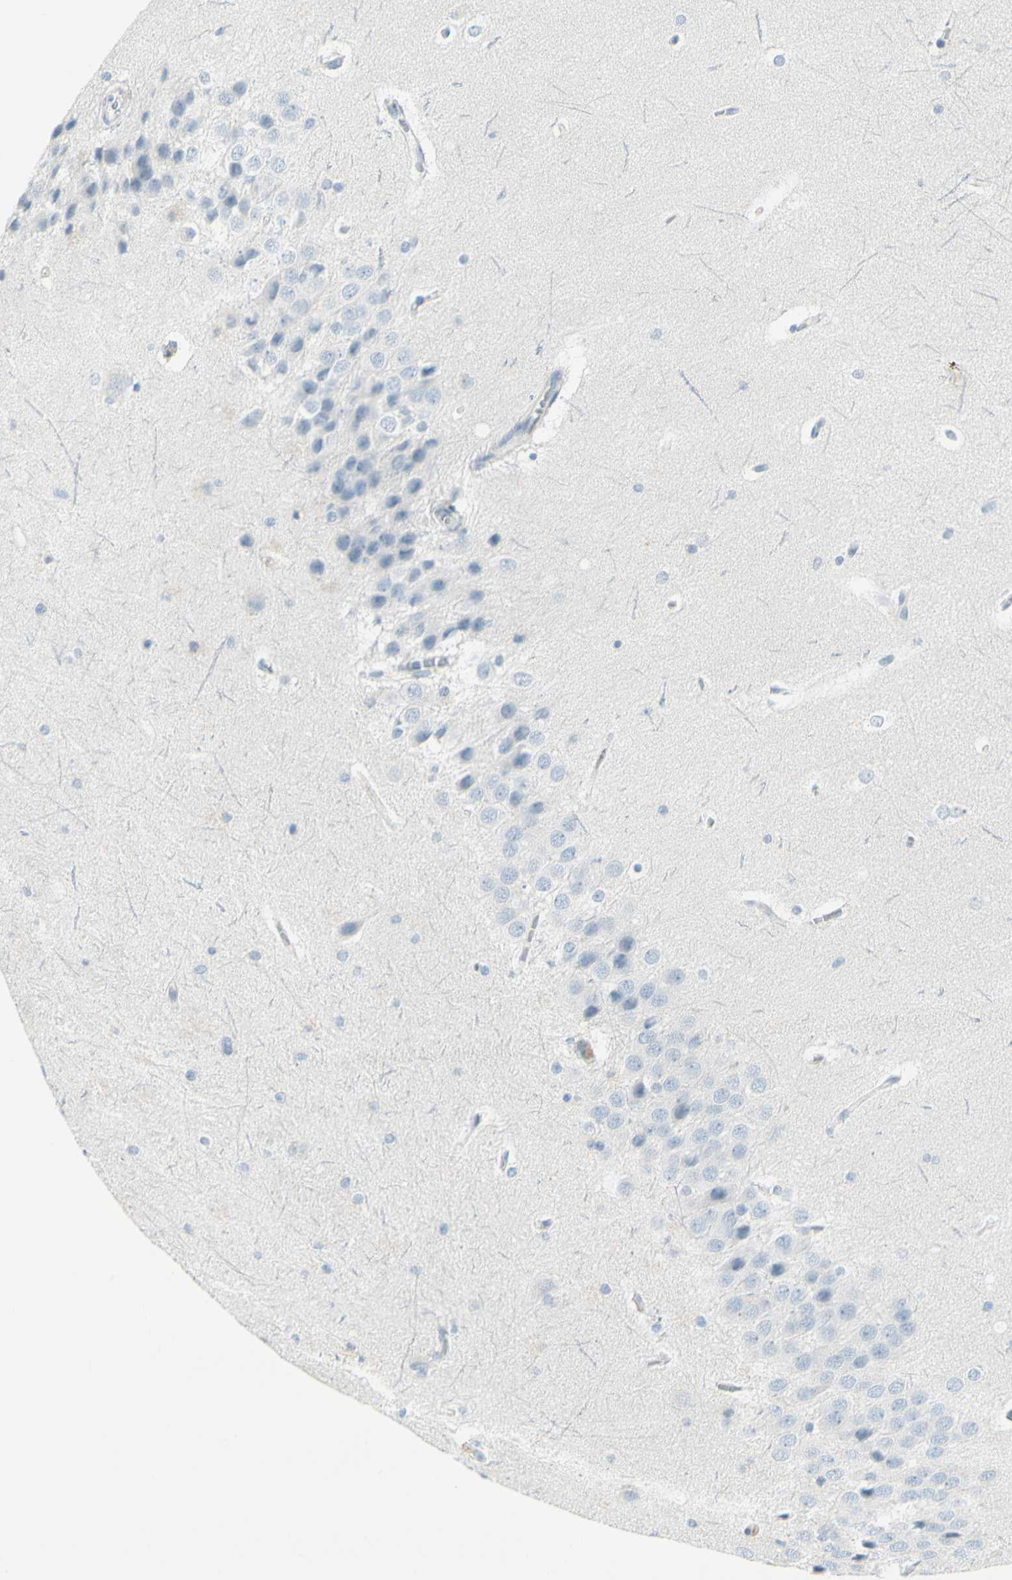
{"staining": {"intensity": "negative", "quantity": "none", "location": "none"}, "tissue": "hippocampus", "cell_type": "Glial cells", "image_type": "normal", "snomed": [{"axis": "morphology", "description": "Normal tissue, NOS"}, {"axis": "topography", "description": "Hippocampus"}], "caption": "A high-resolution micrograph shows IHC staining of unremarkable hippocampus, which displays no significant expression in glial cells.", "gene": "TRAF1", "patient": {"sex": "female", "age": 19}}